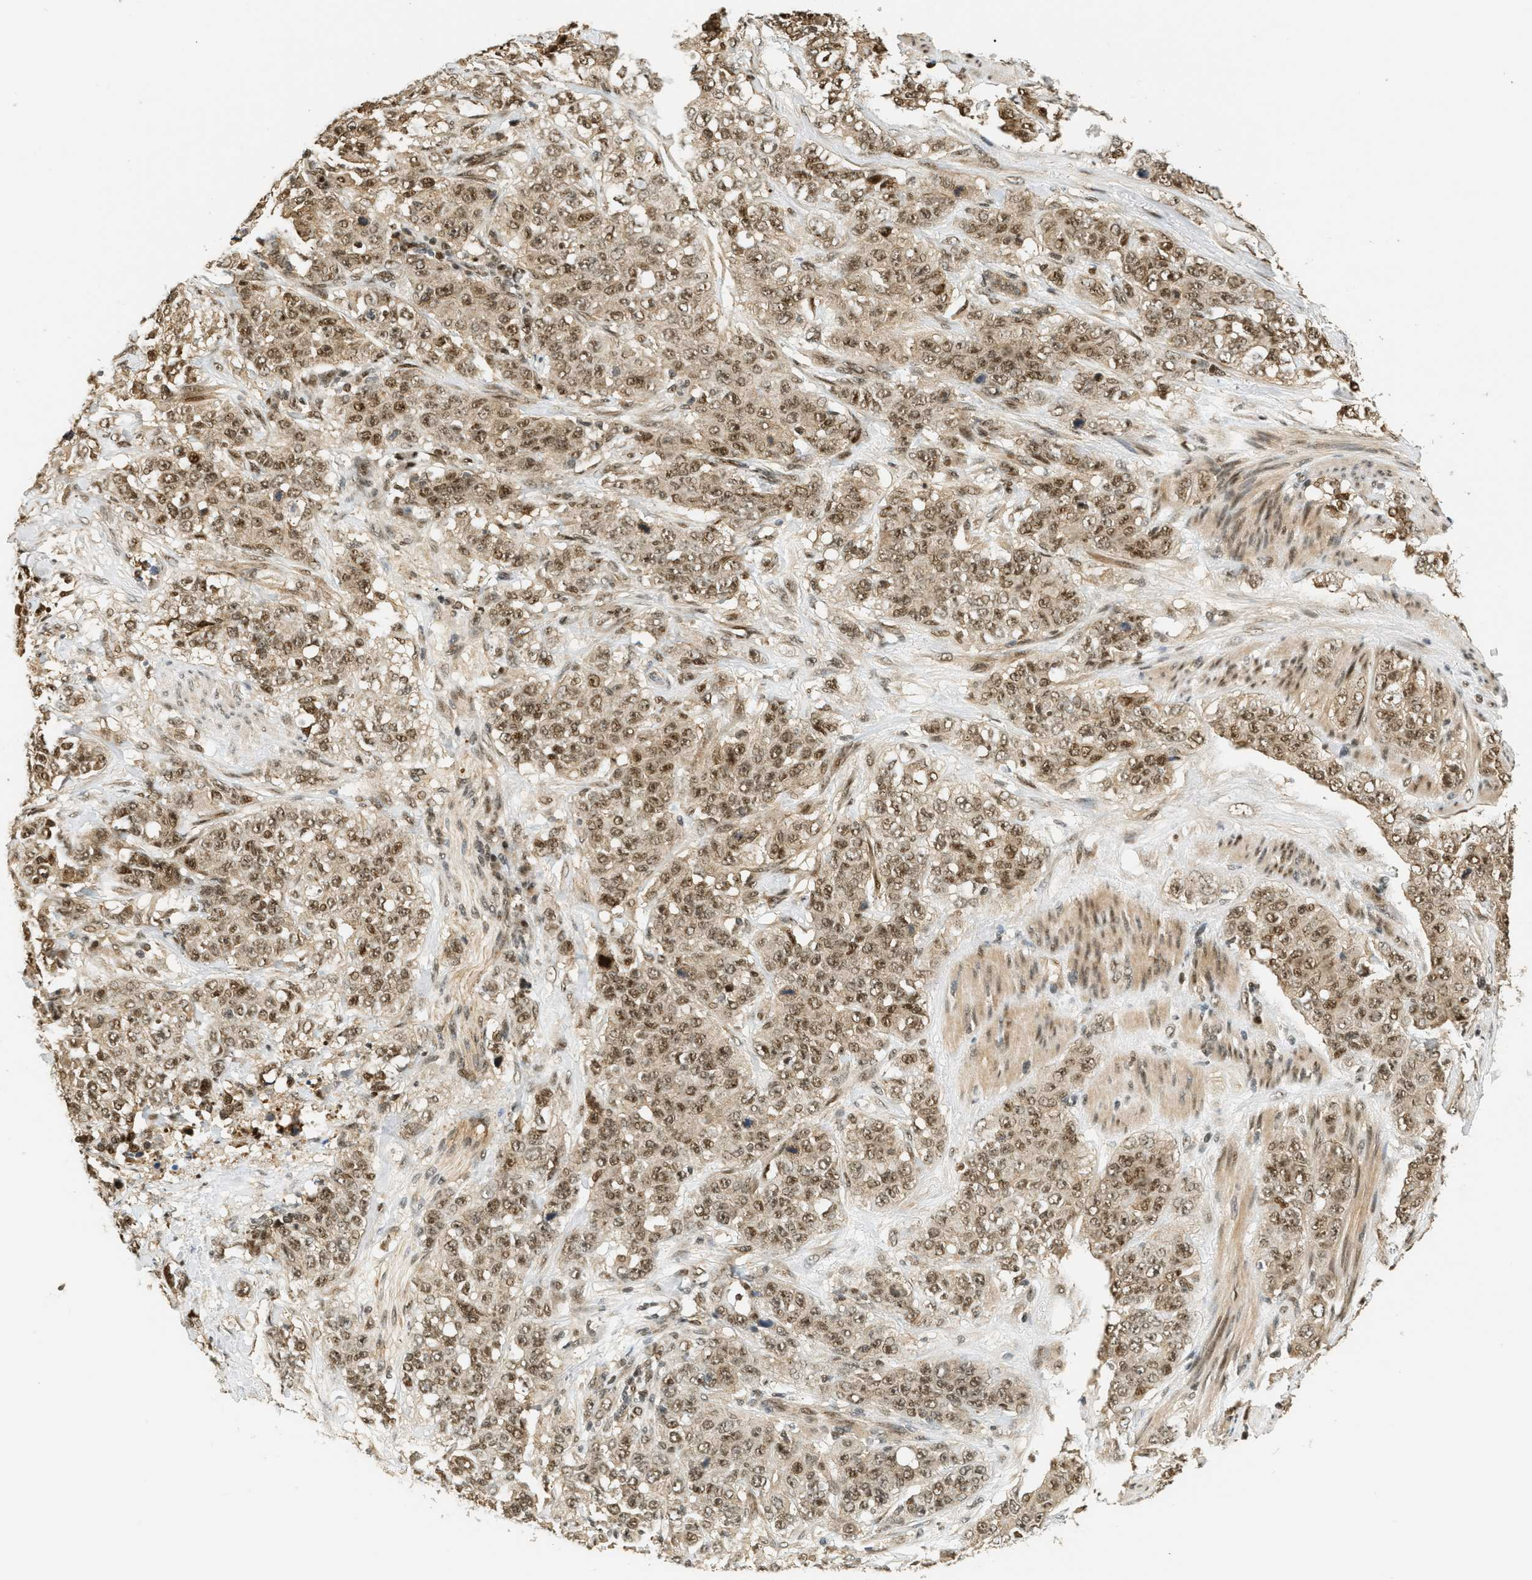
{"staining": {"intensity": "moderate", "quantity": ">75%", "location": "cytoplasmic/membranous,nuclear"}, "tissue": "stomach cancer", "cell_type": "Tumor cells", "image_type": "cancer", "snomed": [{"axis": "morphology", "description": "Adenocarcinoma, NOS"}, {"axis": "topography", "description": "Stomach"}], "caption": "Immunohistochemistry of human stomach adenocarcinoma exhibits medium levels of moderate cytoplasmic/membranous and nuclear expression in about >75% of tumor cells. Using DAB (3,3'-diaminobenzidine) (brown) and hematoxylin (blue) stains, captured at high magnification using brightfield microscopy.", "gene": "FOXM1", "patient": {"sex": "male", "age": 48}}